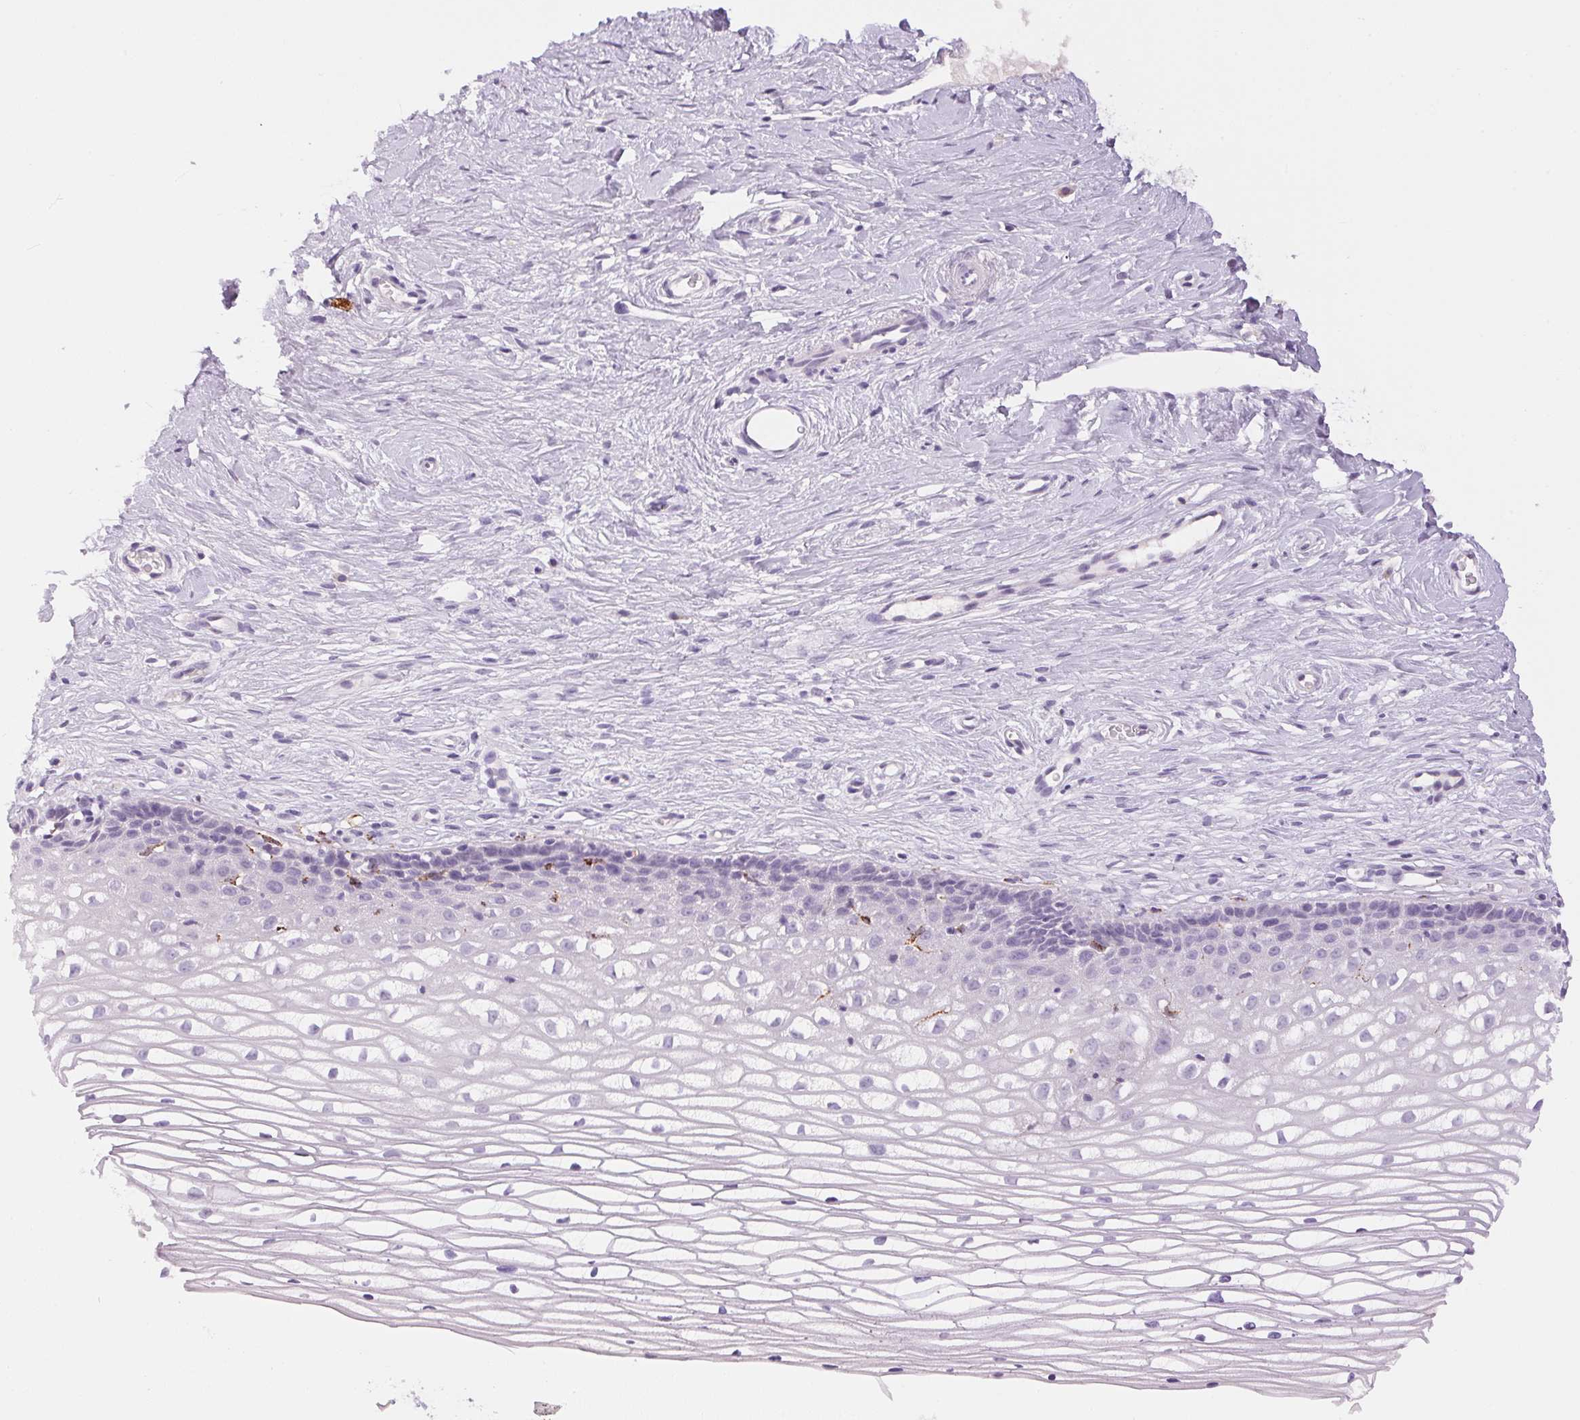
{"staining": {"intensity": "negative", "quantity": "none", "location": "none"}, "tissue": "cervix", "cell_type": "Glandular cells", "image_type": "normal", "snomed": [{"axis": "morphology", "description": "Normal tissue, NOS"}, {"axis": "topography", "description": "Cervix"}], "caption": "An immunohistochemistry (IHC) photomicrograph of benign cervix is shown. There is no staining in glandular cells of cervix. (Brightfield microscopy of DAB (3,3'-diaminobenzidine) immunohistochemistry at high magnification).", "gene": "PNLIPRP3", "patient": {"sex": "female", "age": 40}}